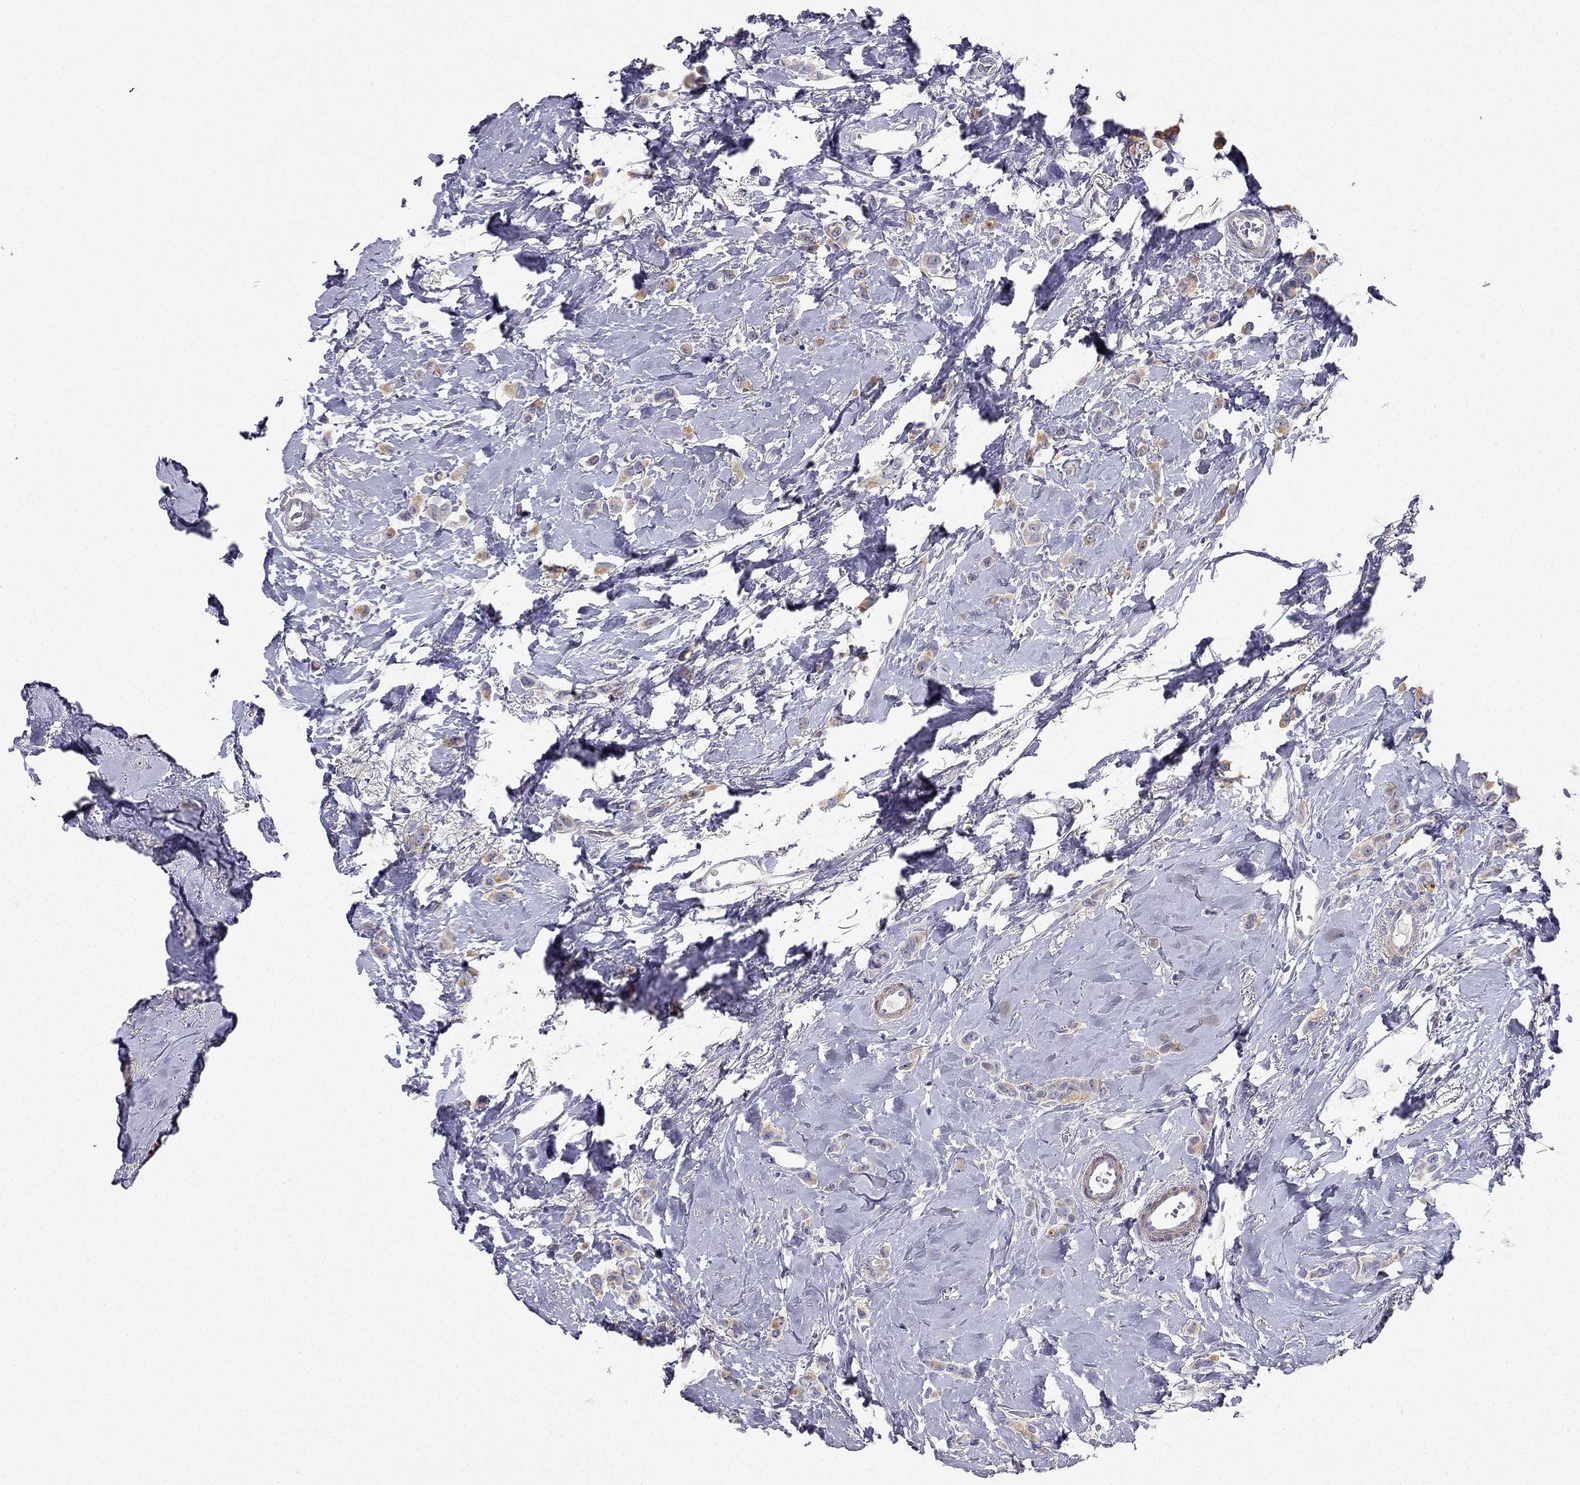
{"staining": {"intensity": "weak", "quantity": "25%-75%", "location": "cytoplasmic/membranous"}, "tissue": "breast cancer", "cell_type": "Tumor cells", "image_type": "cancer", "snomed": [{"axis": "morphology", "description": "Lobular carcinoma"}, {"axis": "topography", "description": "Breast"}], "caption": "A brown stain shows weak cytoplasmic/membranous expression of a protein in human breast cancer tumor cells. The protein is stained brown, and the nuclei are stained in blue (DAB IHC with brightfield microscopy, high magnification).", "gene": "C16orf89", "patient": {"sex": "female", "age": 66}}